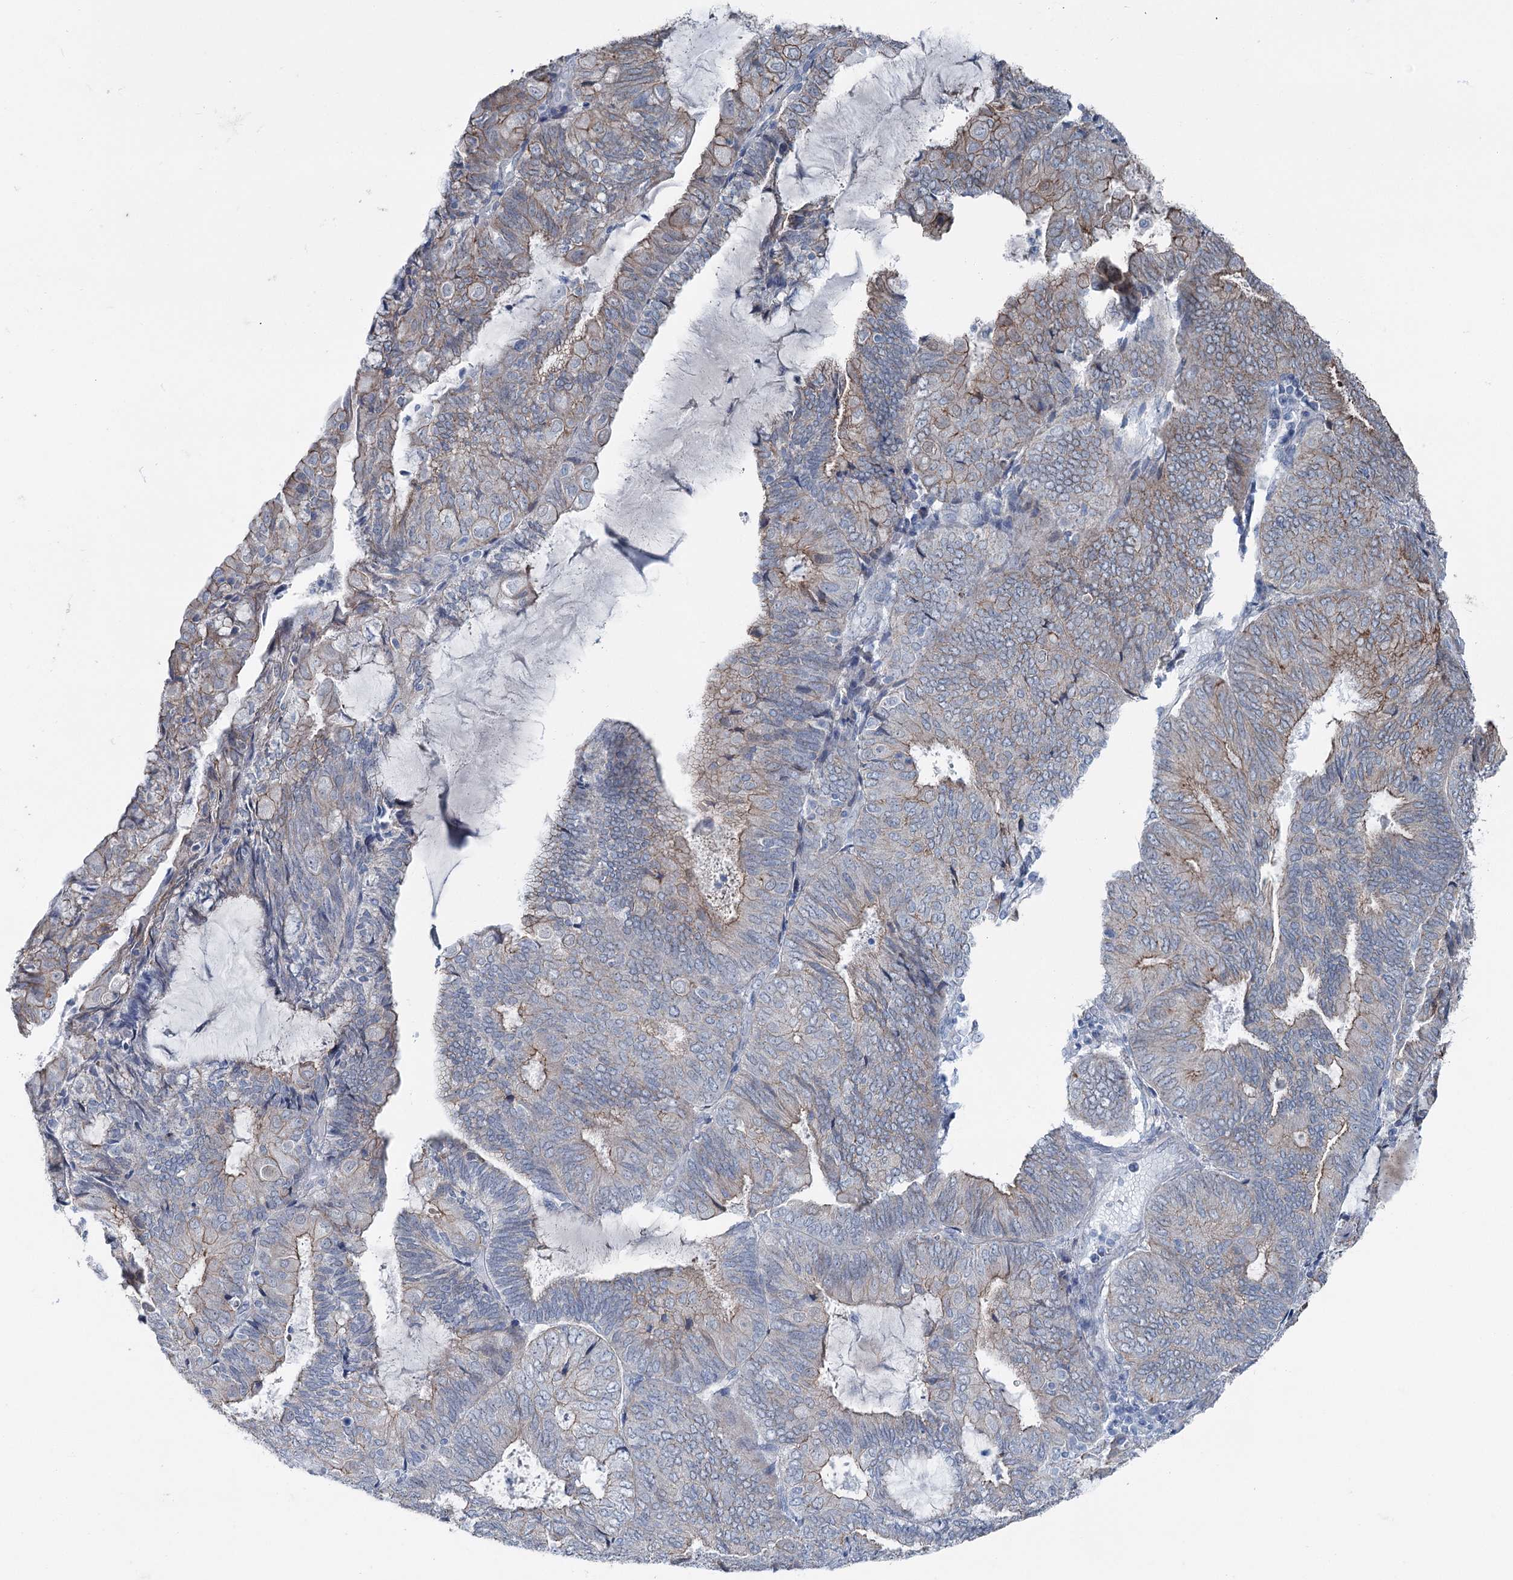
{"staining": {"intensity": "moderate", "quantity": "25%-75%", "location": "cytoplasmic/membranous"}, "tissue": "endometrial cancer", "cell_type": "Tumor cells", "image_type": "cancer", "snomed": [{"axis": "morphology", "description": "Adenocarcinoma, NOS"}, {"axis": "topography", "description": "Endometrium"}], "caption": "Immunohistochemistry (IHC) staining of endometrial cancer, which reveals medium levels of moderate cytoplasmic/membranous positivity in approximately 25%-75% of tumor cells indicating moderate cytoplasmic/membranous protein positivity. The staining was performed using DAB (brown) for protein detection and nuclei were counterstained in hematoxylin (blue).", "gene": "FAM120B", "patient": {"sex": "female", "age": 81}}